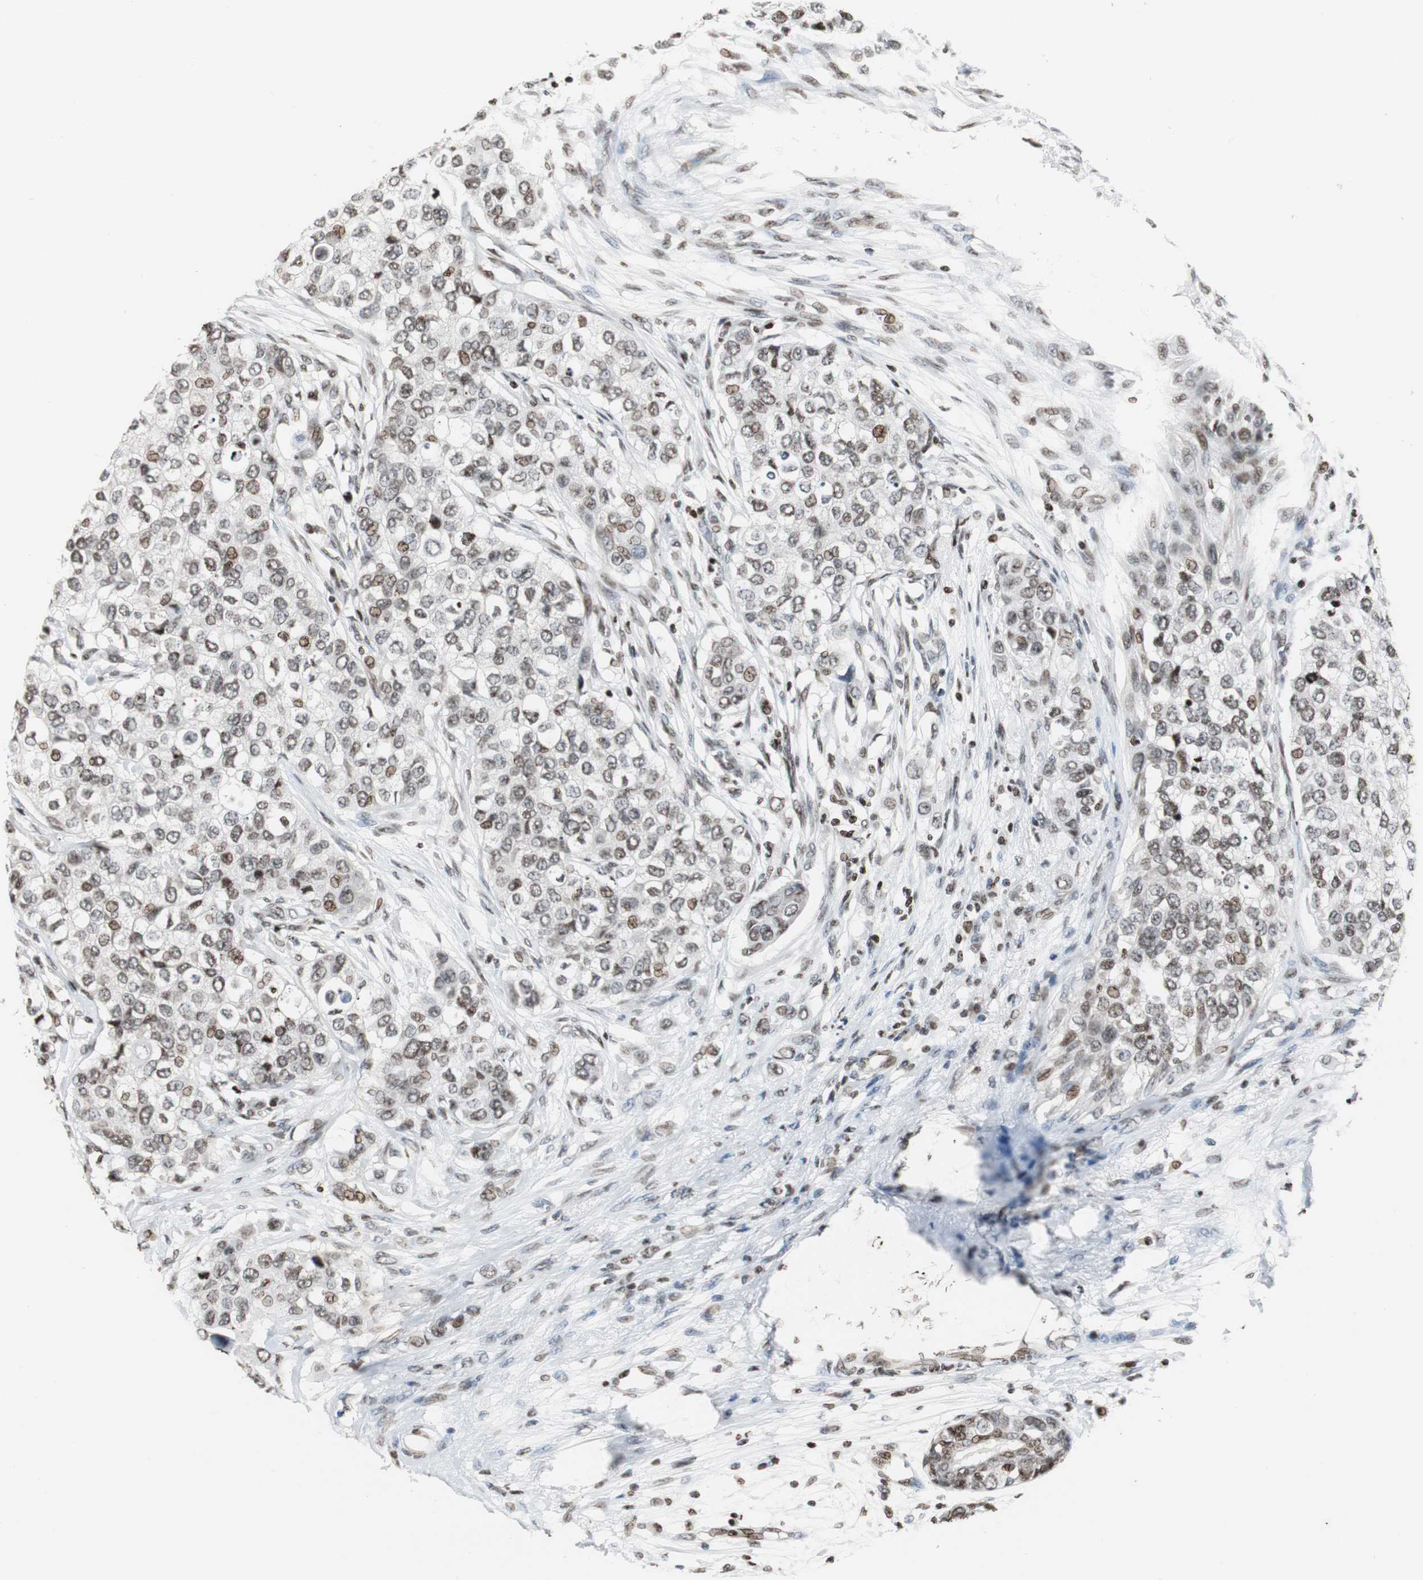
{"staining": {"intensity": "moderate", "quantity": ">75%", "location": "nuclear"}, "tissue": "breast cancer", "cell_type": "Tumor cells", "image_type": "cancer", "snomed": [{"axis": "morphology", "description": "Normal tissue, NOS"}, {"axis": "morphology", "description": "Duct carcinoma"}, {"axis": "topography", "description": "Breast"}], "caption": "Tumor cells demonstrate moderate nuclear staining in approximately >75% of cells in breast cancer.", "gene": "PAXIP1", "patient": {"sex": "female", "age": 49}}